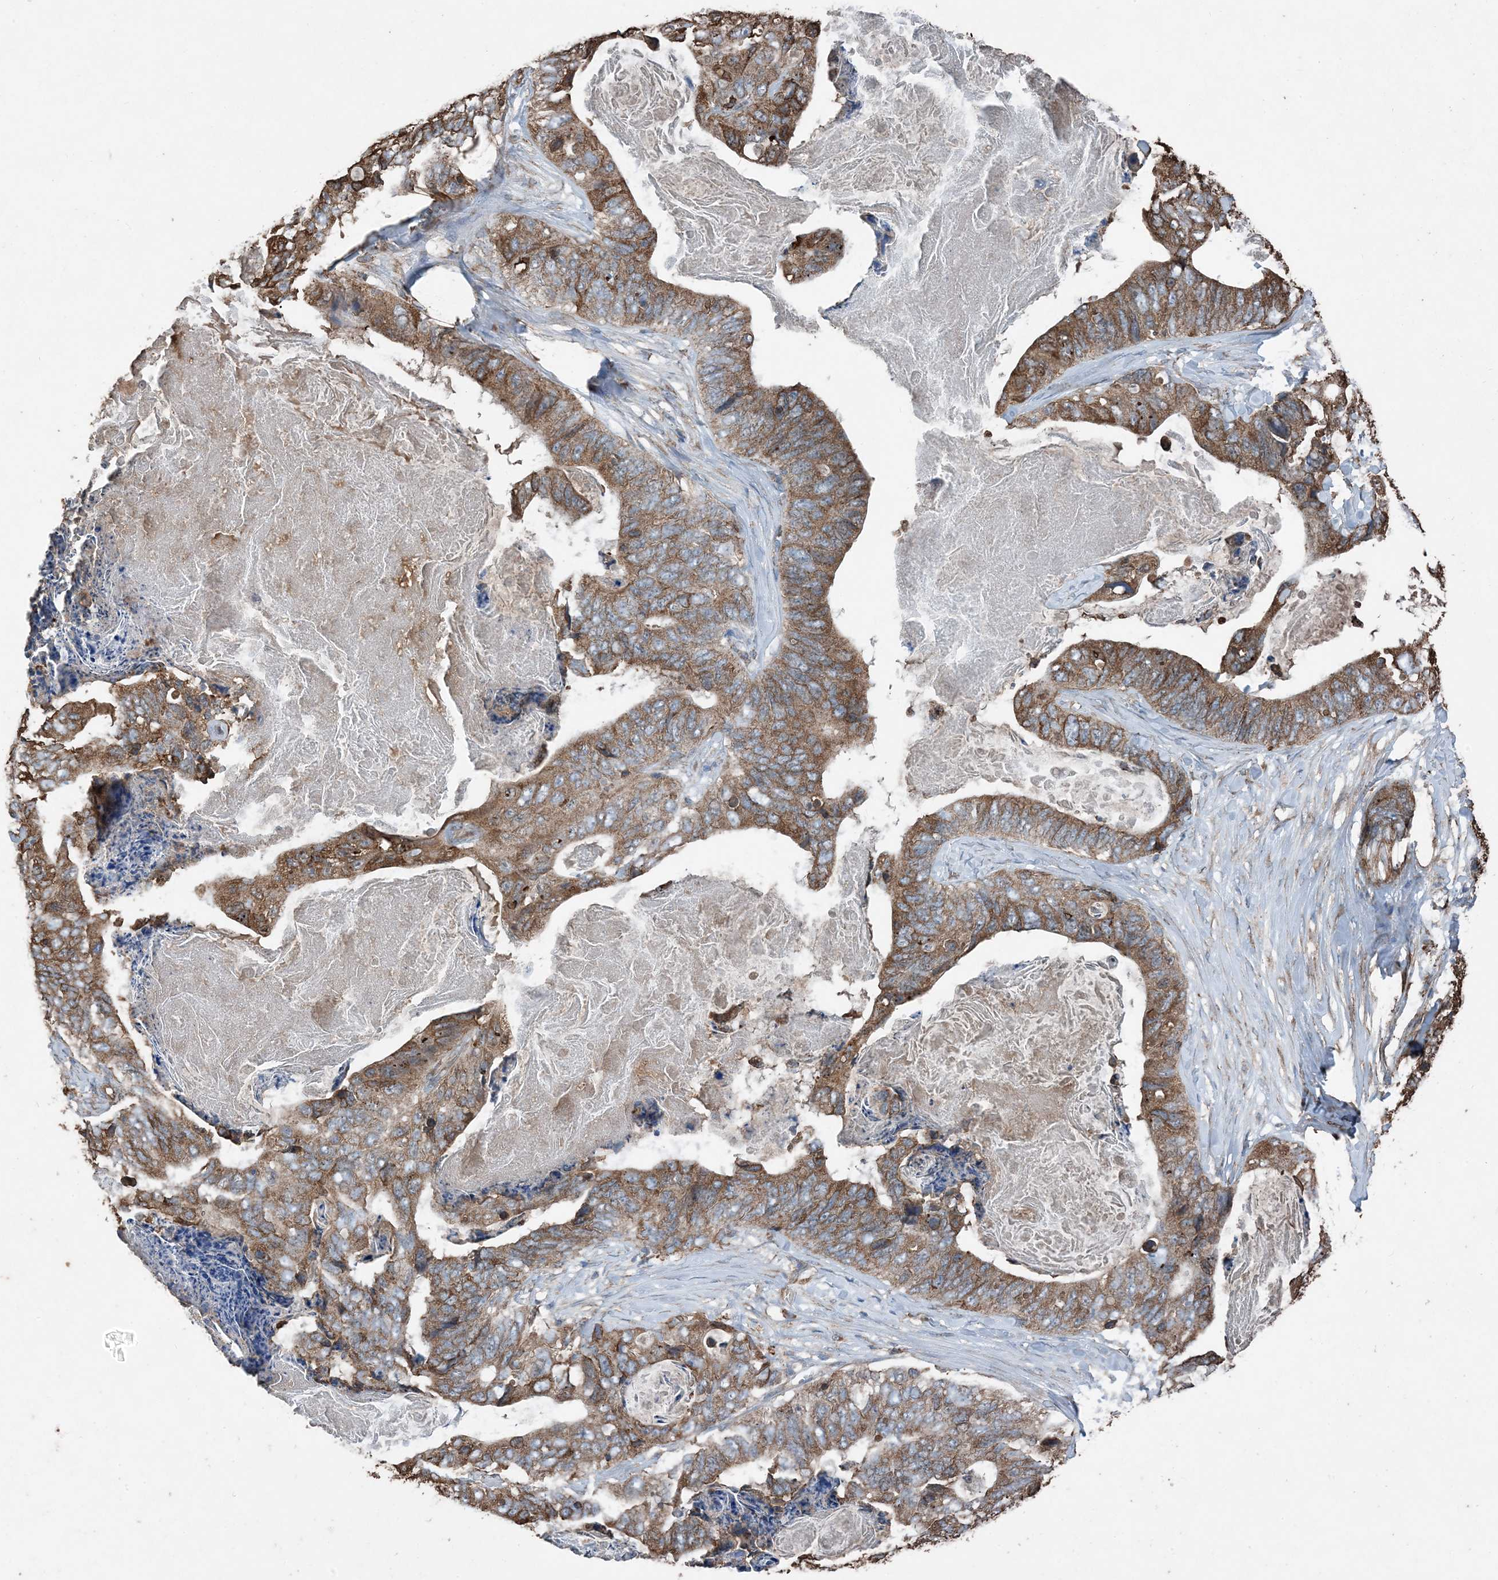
{"staining": {"intensity": "moderate", "quantity": ">75%", "location": "cytoplasmic/membranous"}, "tissue": "stomach cancer", "cell_type": "Tumor cells", "image_type": "cancer", "snomed": [{"axis": "morphology", "description": "Adenocarcinoma, NOS"}, {"axis": "topography", "description": "Stomach"}], "caption": "A high-resolution histopathology image shows IHC staining of stomach cancer (adenocarcinoma), which shows moderate cytoplasmic/membranous expression in approximately >75% of tumor cells.", "gene": "PDIA6", "patient": {"sex": "female", "age": 89}}